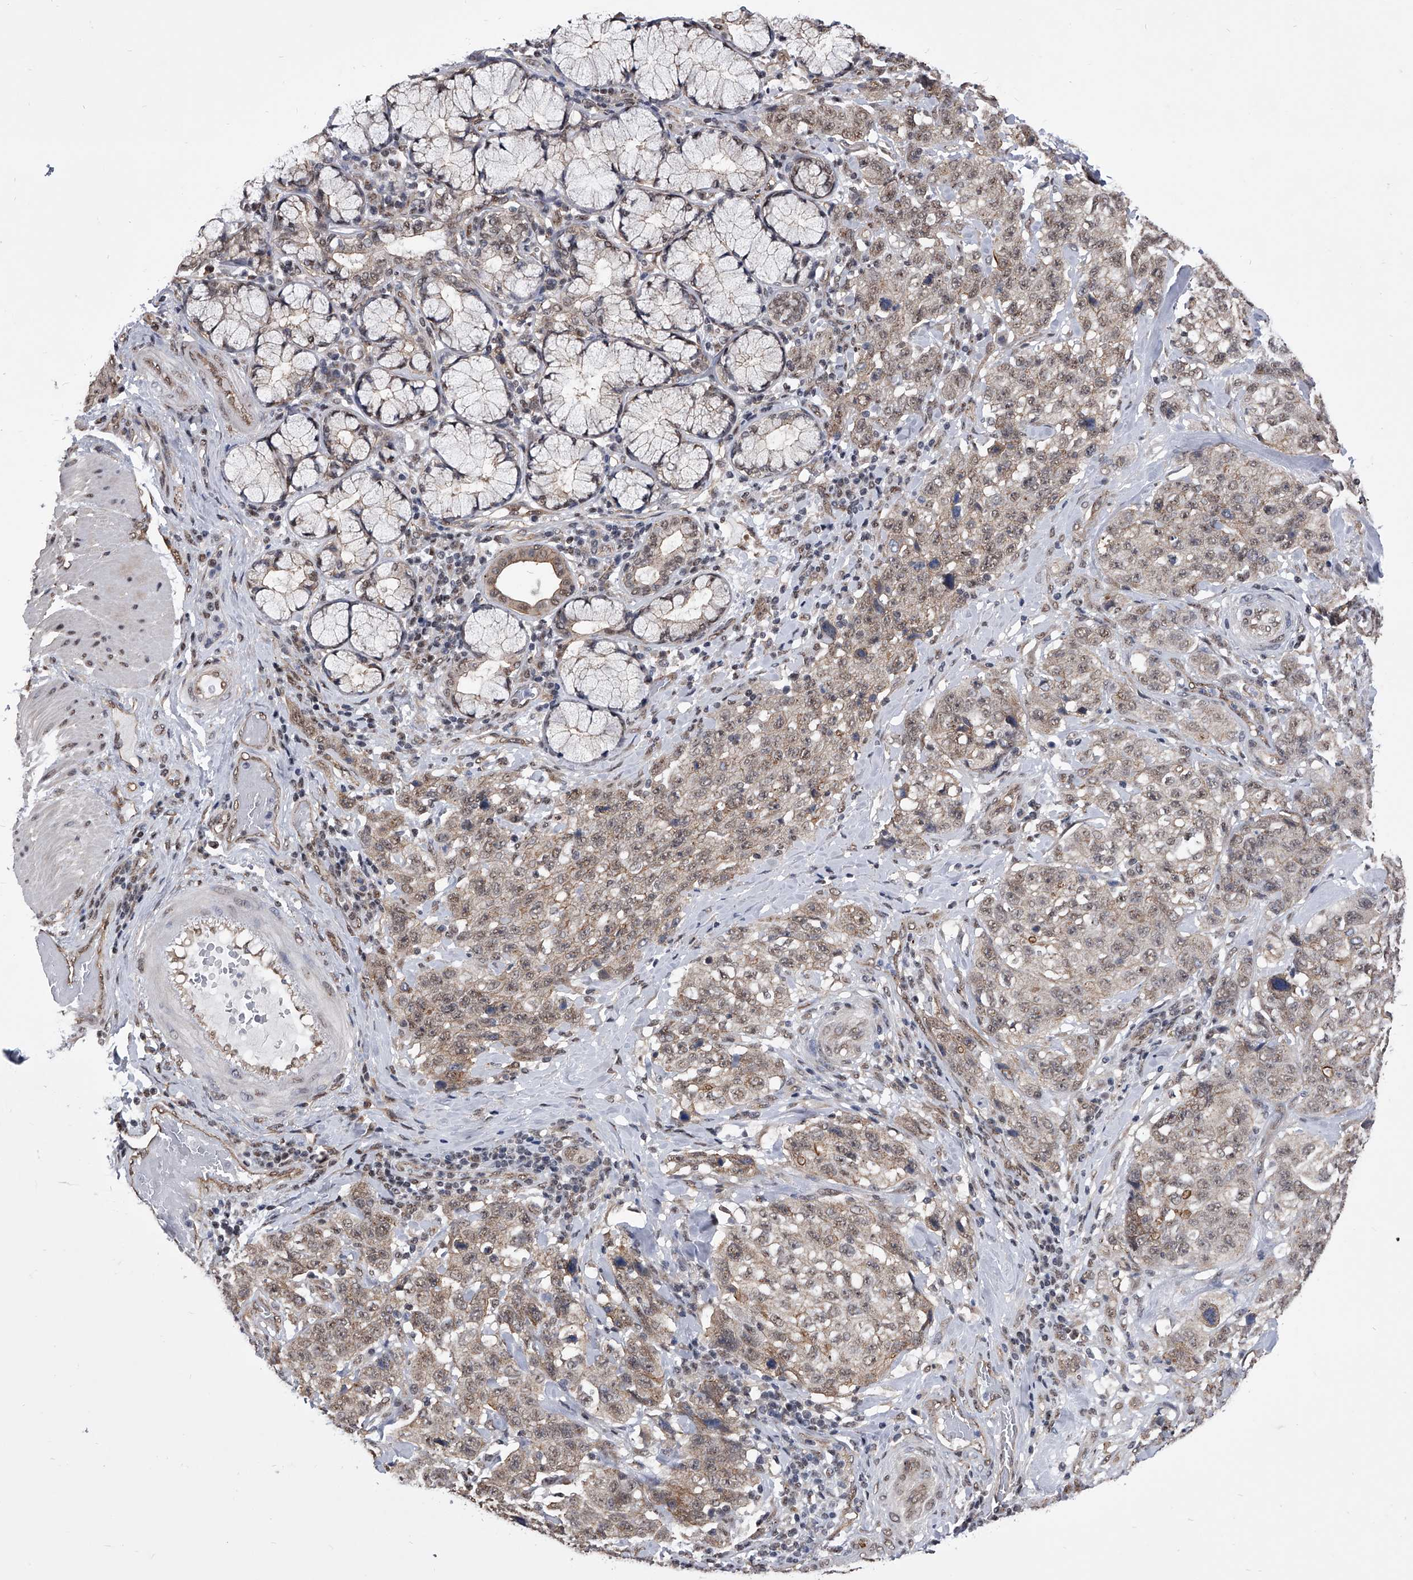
{"staining": {"intensity": "weak", "quantity": "25%-75%", "location": "cytoplasmic/membranous,nuclear"}, "tissue": "stomach cancer", "cell_type": "Tumor cells", "image_type": "cancer", "snomed": [{"axis": "morphology", "description": "Adenocarcinoma, NOS"}, {"axis": "topography", "description": "Stomach"}], "caption": "Human adenocarcinoma (stomach) stained with a brown dye exhibits weak cytoplasmic/membranous and nuclear positive expression in about 25%-75% of tumor cells.", "gene": "ZNF76", "patient": {"sex": "male", "age": 48}}